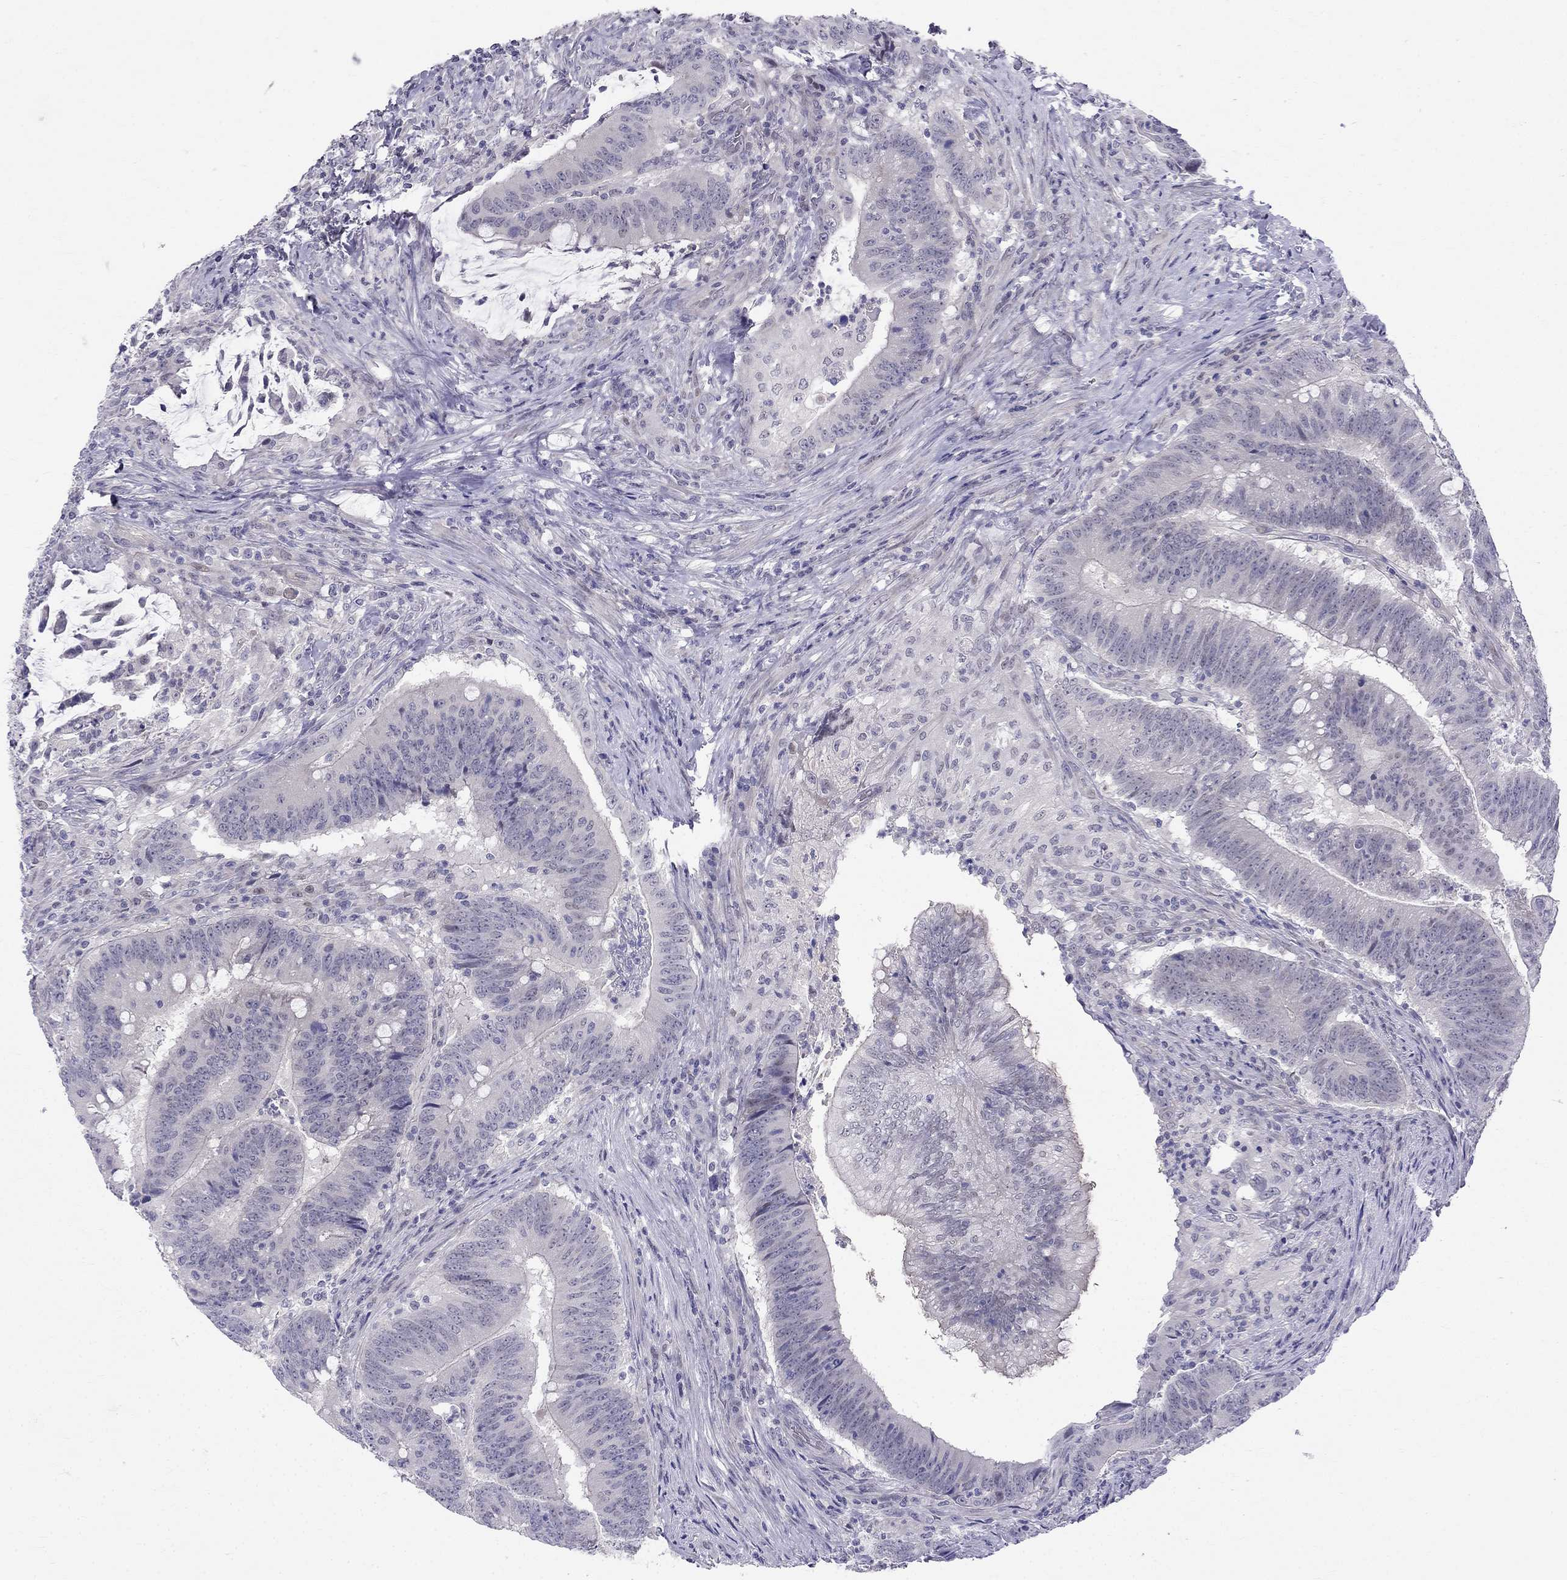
{"staining": {"intensity": "negative", "quantity": "none", "location": "none"}, "tissue": "colorectal cancer", "cell_type": "Tumor cells", "image_type": "cancer", "snomed": [{"axis": "morphology", "description": "Adenocarcinoma, NOS"}, {"axis": "topography", "description": "Colon"}], "caption": "A high-resolution image shows IHC staining of colorectal cancer (adenocarcinoma), which shows no significant positivity in tumor cells.", "gene": "BAG5", "patient": {"sex": "female", "age": 87}}